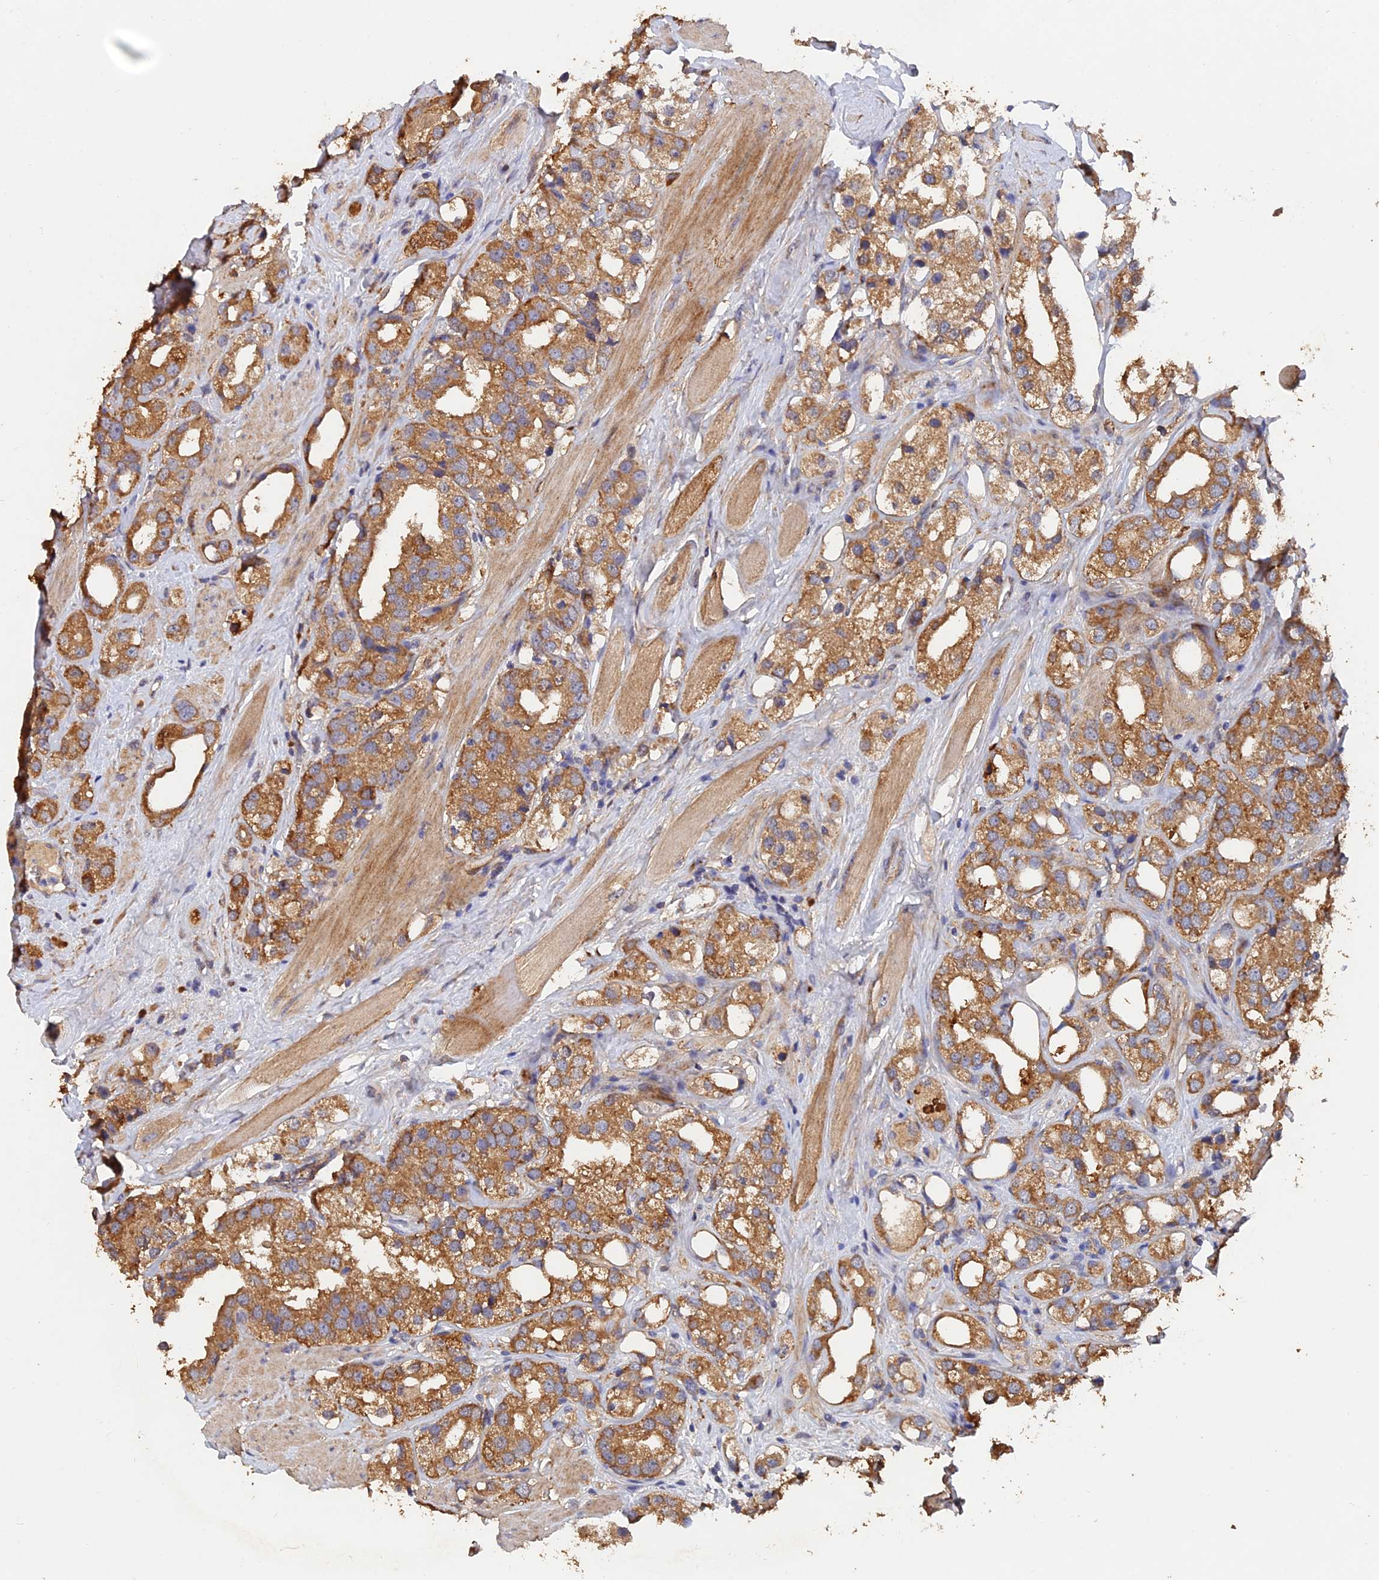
{"staining": {"intensity": "moderate", "quantity": ">75%", "location": "cytoplasmic/membranous"}, "tissue": "prostate cancer", "cell_type": "Tumor cells", "image_type": "cancer", "snomed": [{"axis": "morphology", "description": "Adenocarcinoma, NOS"}, {"axis": "topography", "description": "Prostate"}], "caption": "This image exhibits immunohistochemistry staining of prostate cancer, with medium moderate cytoplasmic/membranous positivity in about >75% of tumor cells.", "gene": "SLC38A11", "patient": {"sex": "male", "age": 79}}